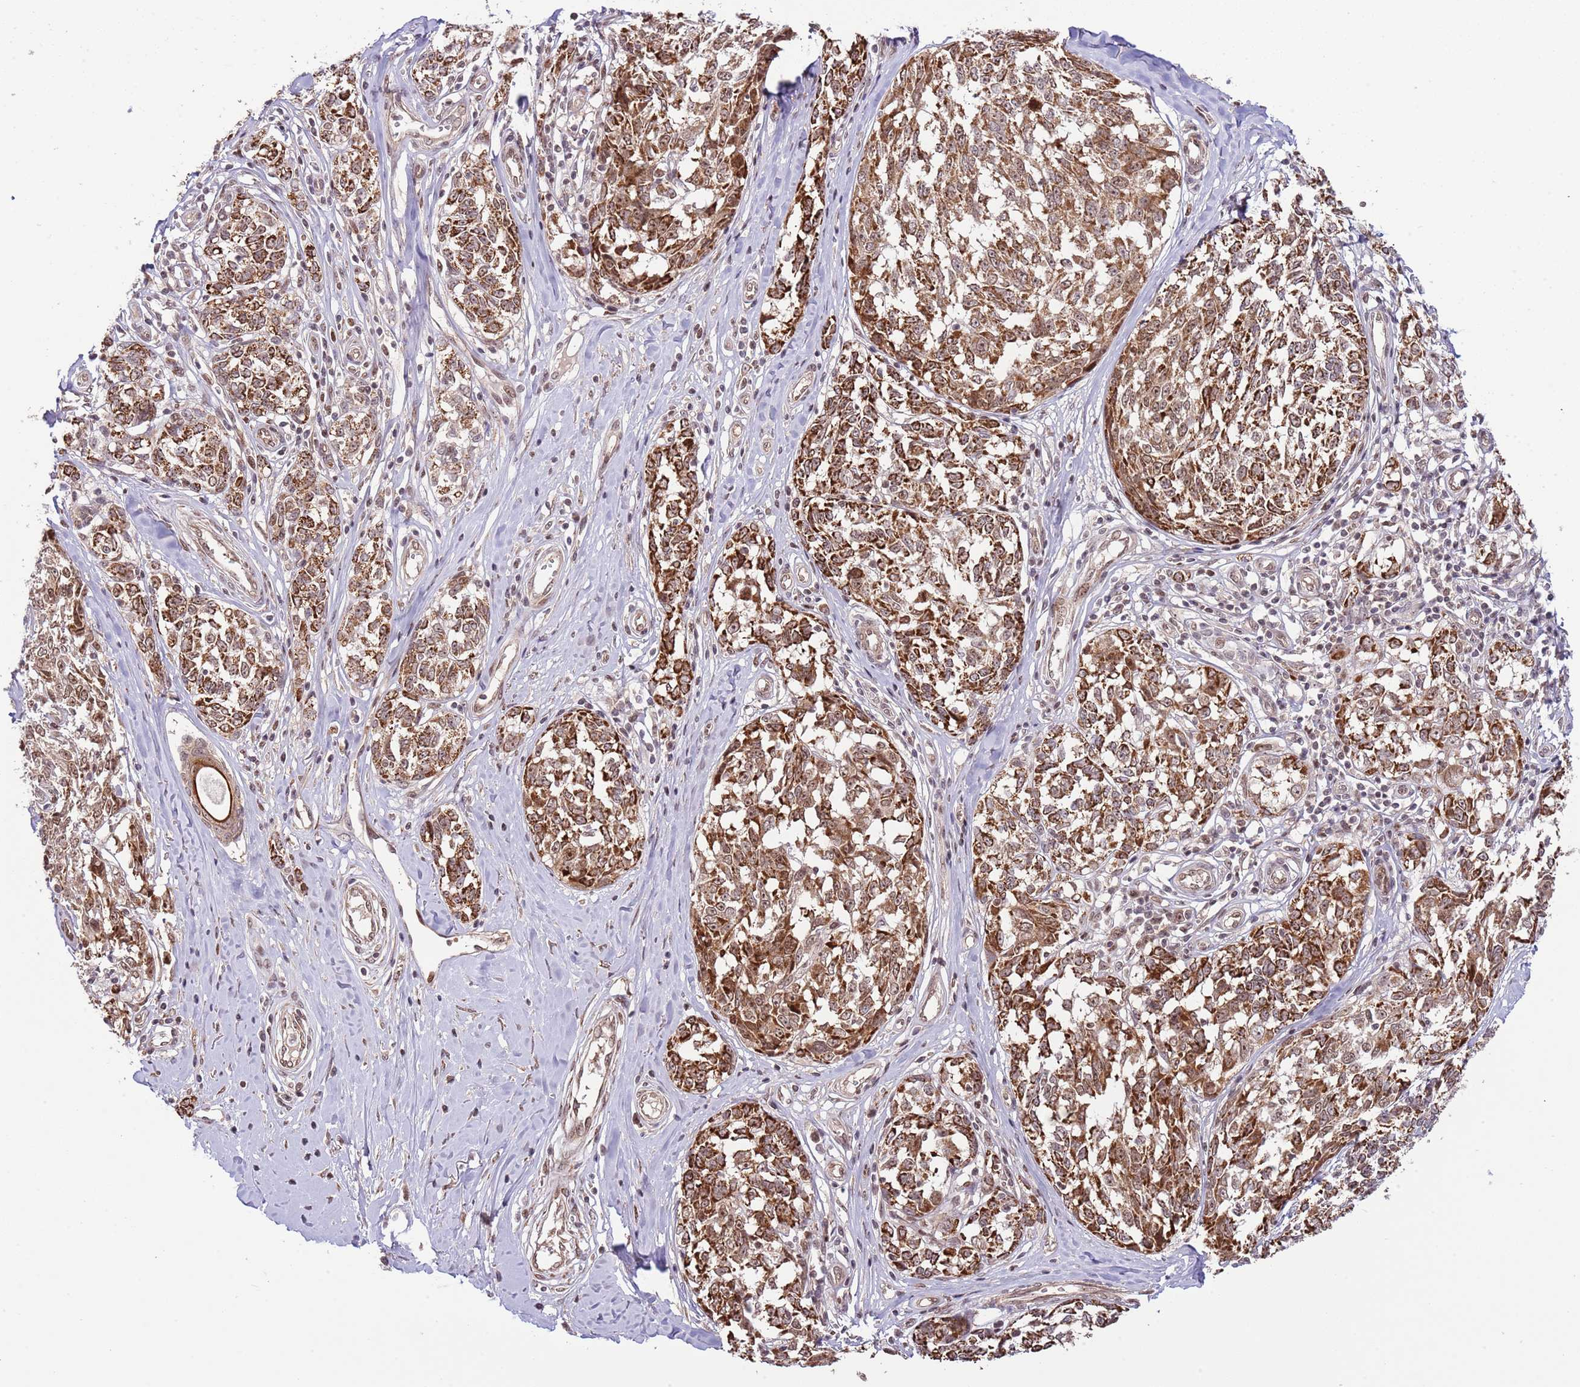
{"staining": {"intensity": "moderate", "quantity": ">75%", "location": "cytoplasmic/membranous,nuclear"}, "tissue": "melanoma", "cell_type": "Tumor cells", "image_type": "cancer", "snomed": [{"axis": "morphology", "description": "Normal tissue, NOS"}, {"axis": "morphology", "description": "Malignant melanoma, NOS"}, {"axis": "topography", "description": "Skin"}], "caption": "Human malignant melanoma stained for a protein (brown) exhibits moderate cytoplasmic/membranous and nuclear positive staining in about >75% of tumor cells.", "gene": "CHD1", "patient": {"sex": "female", "age": 64}}